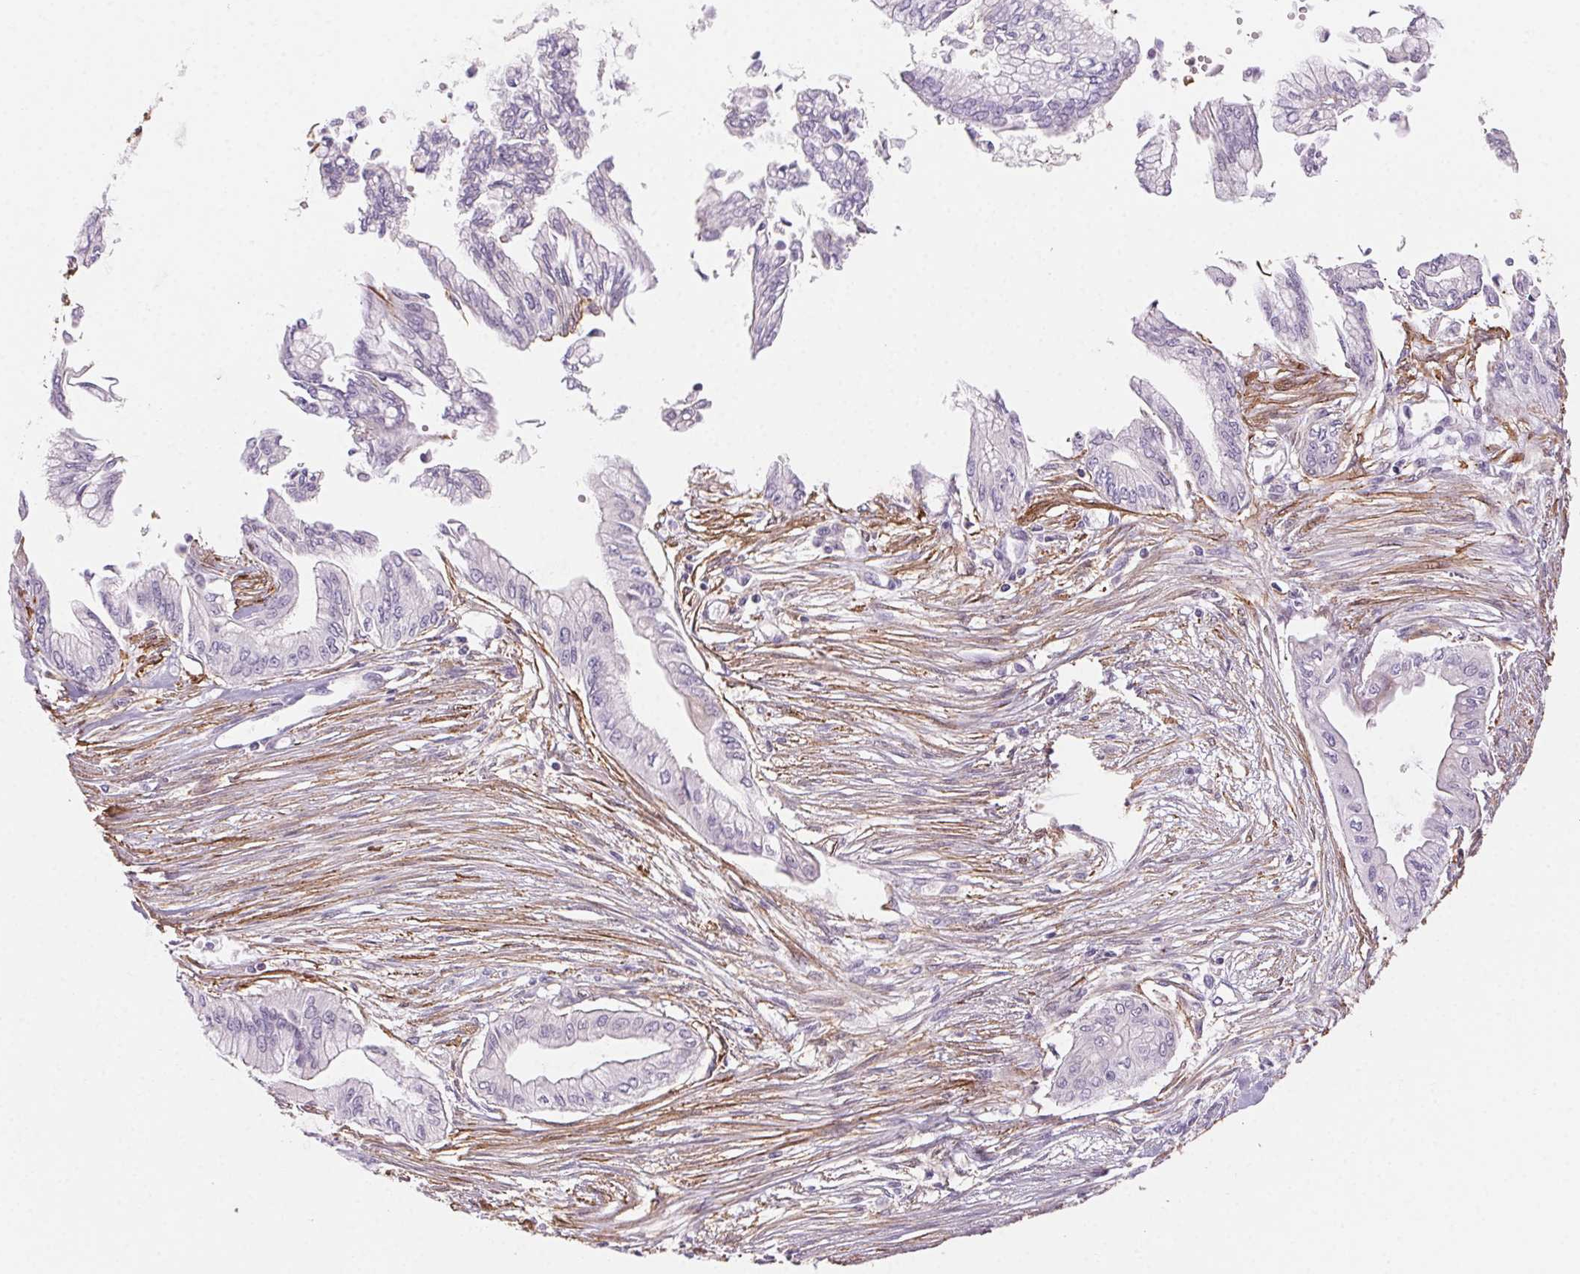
{"staining": {"intensity": "negative", "quantity": "none", "location": "none"}, "tissue": "pancreatic cancer", "cell_type": "Tumor cells", "image_type": "cancer", "snomed": [{"axis": "morphology", "description": "Adenocarcinoma, NOS"}, {"axis": "topography", "description": "Pancreas"}], "caption": "Photomicrograph shows no protein positivity in tumor cells of pancreatic adenocarcinoma tissue.", "gene": "GPX8", "patient": {"sex": "female", "age": 68}}